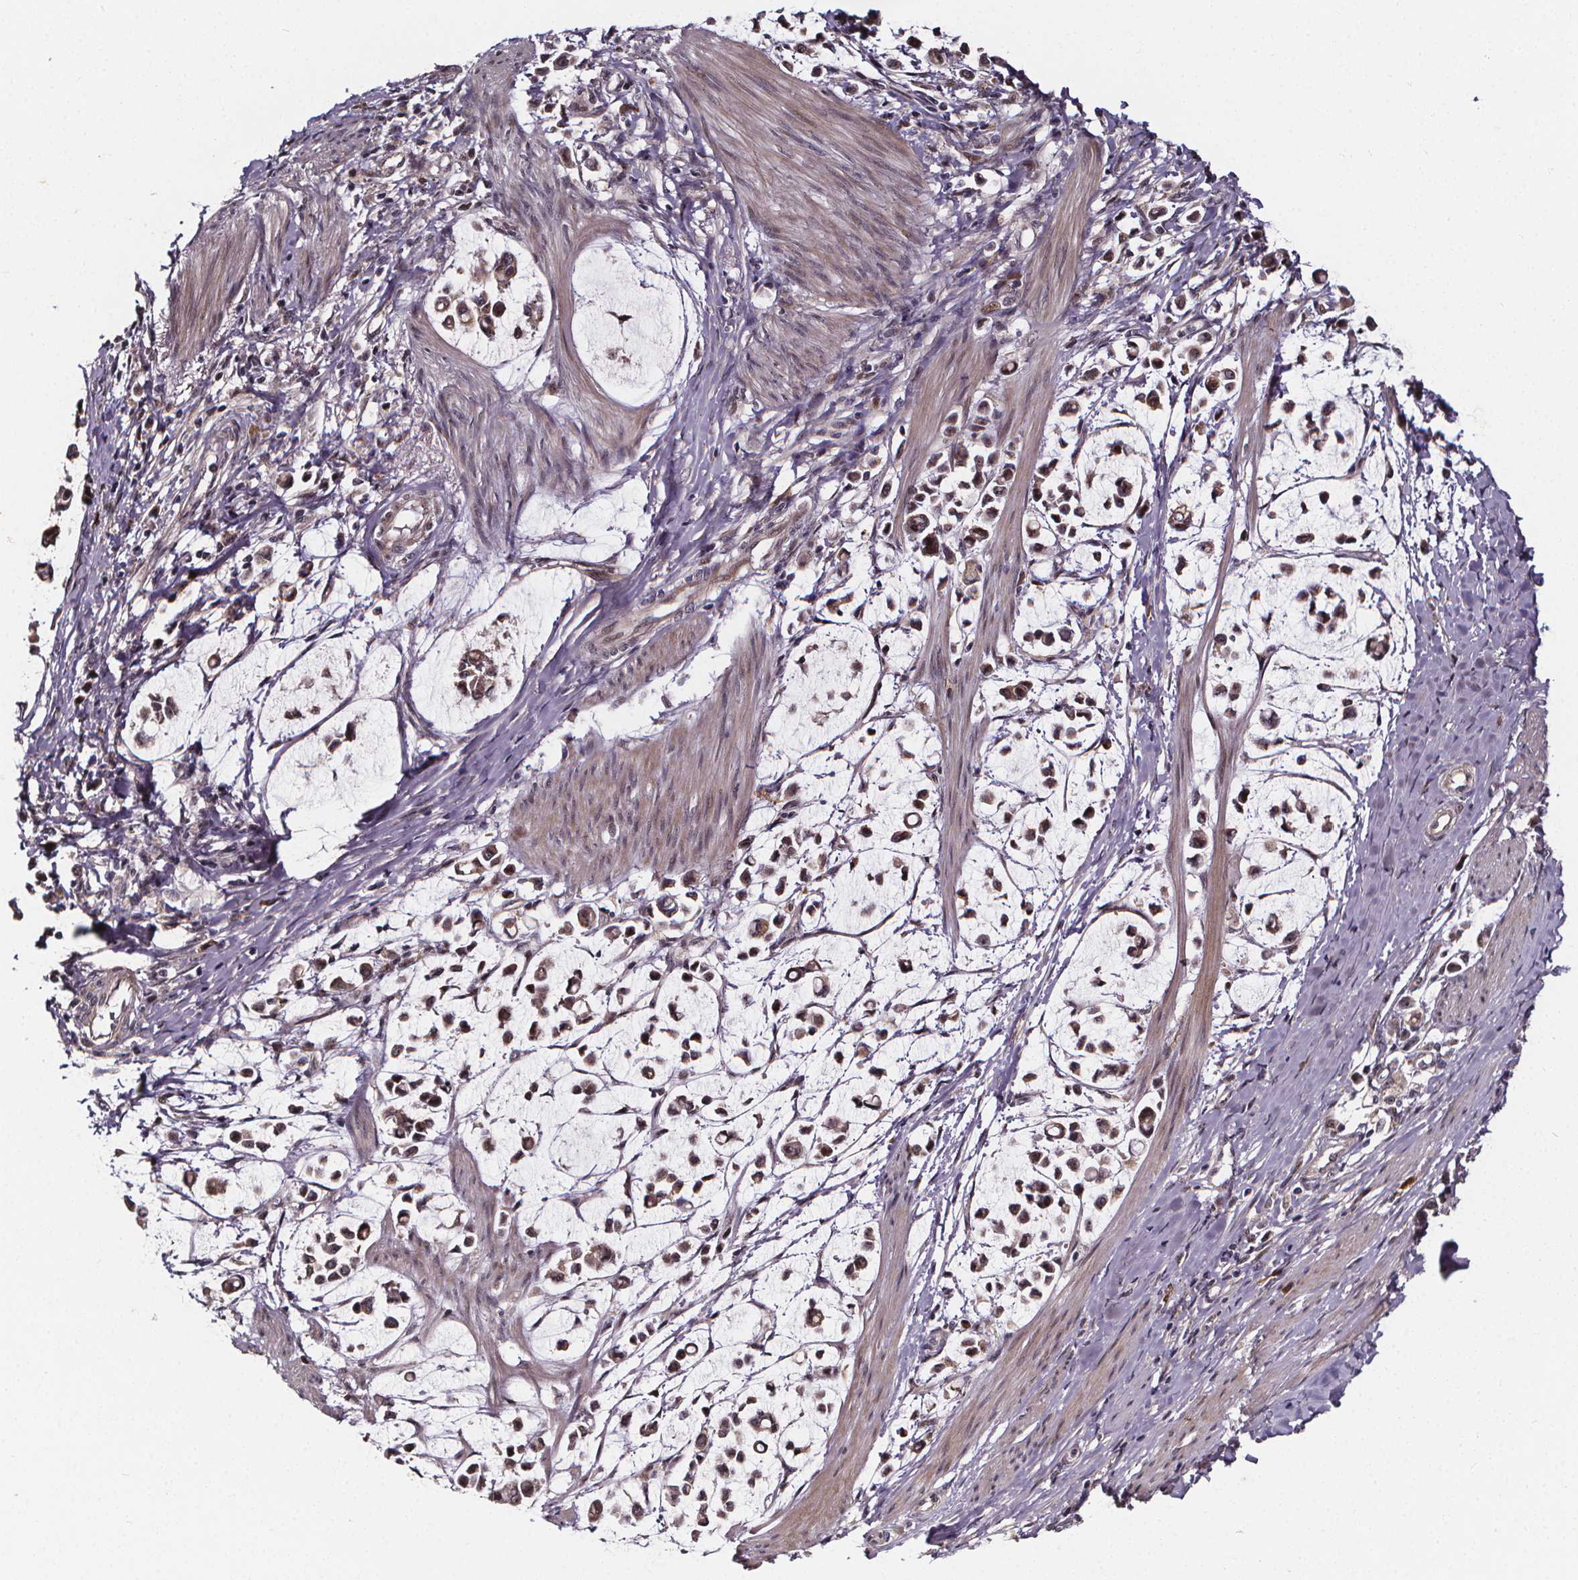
{"staining": {"intensity": "weak", "quantity": "25%-75%", "location": "cytoplasmic/membranous,nuclear"}, "tissue": "stomach cancer", "cell_type": "Tumor cells", "image_type": "cancer", "snomed": [{"axis": "morphology", "description": "Adenocarcinoma, NOS"}, {"axis": "topography", "description": "Stomach"}], "caption": "Stomach cancer (adenocarcinoma) tissue exhibits weak cytoplasmic/membranous and nuclear positivity in about 25%-75% of tumor cells, visualized by immunohistochemistry. The protein is stained brown, and the nuclei are stained in blue (DAB IHC with brightfield microscopy, high magnification).", "gene": "DDIT3", "patient": {"sex": "male", "age": 82}}